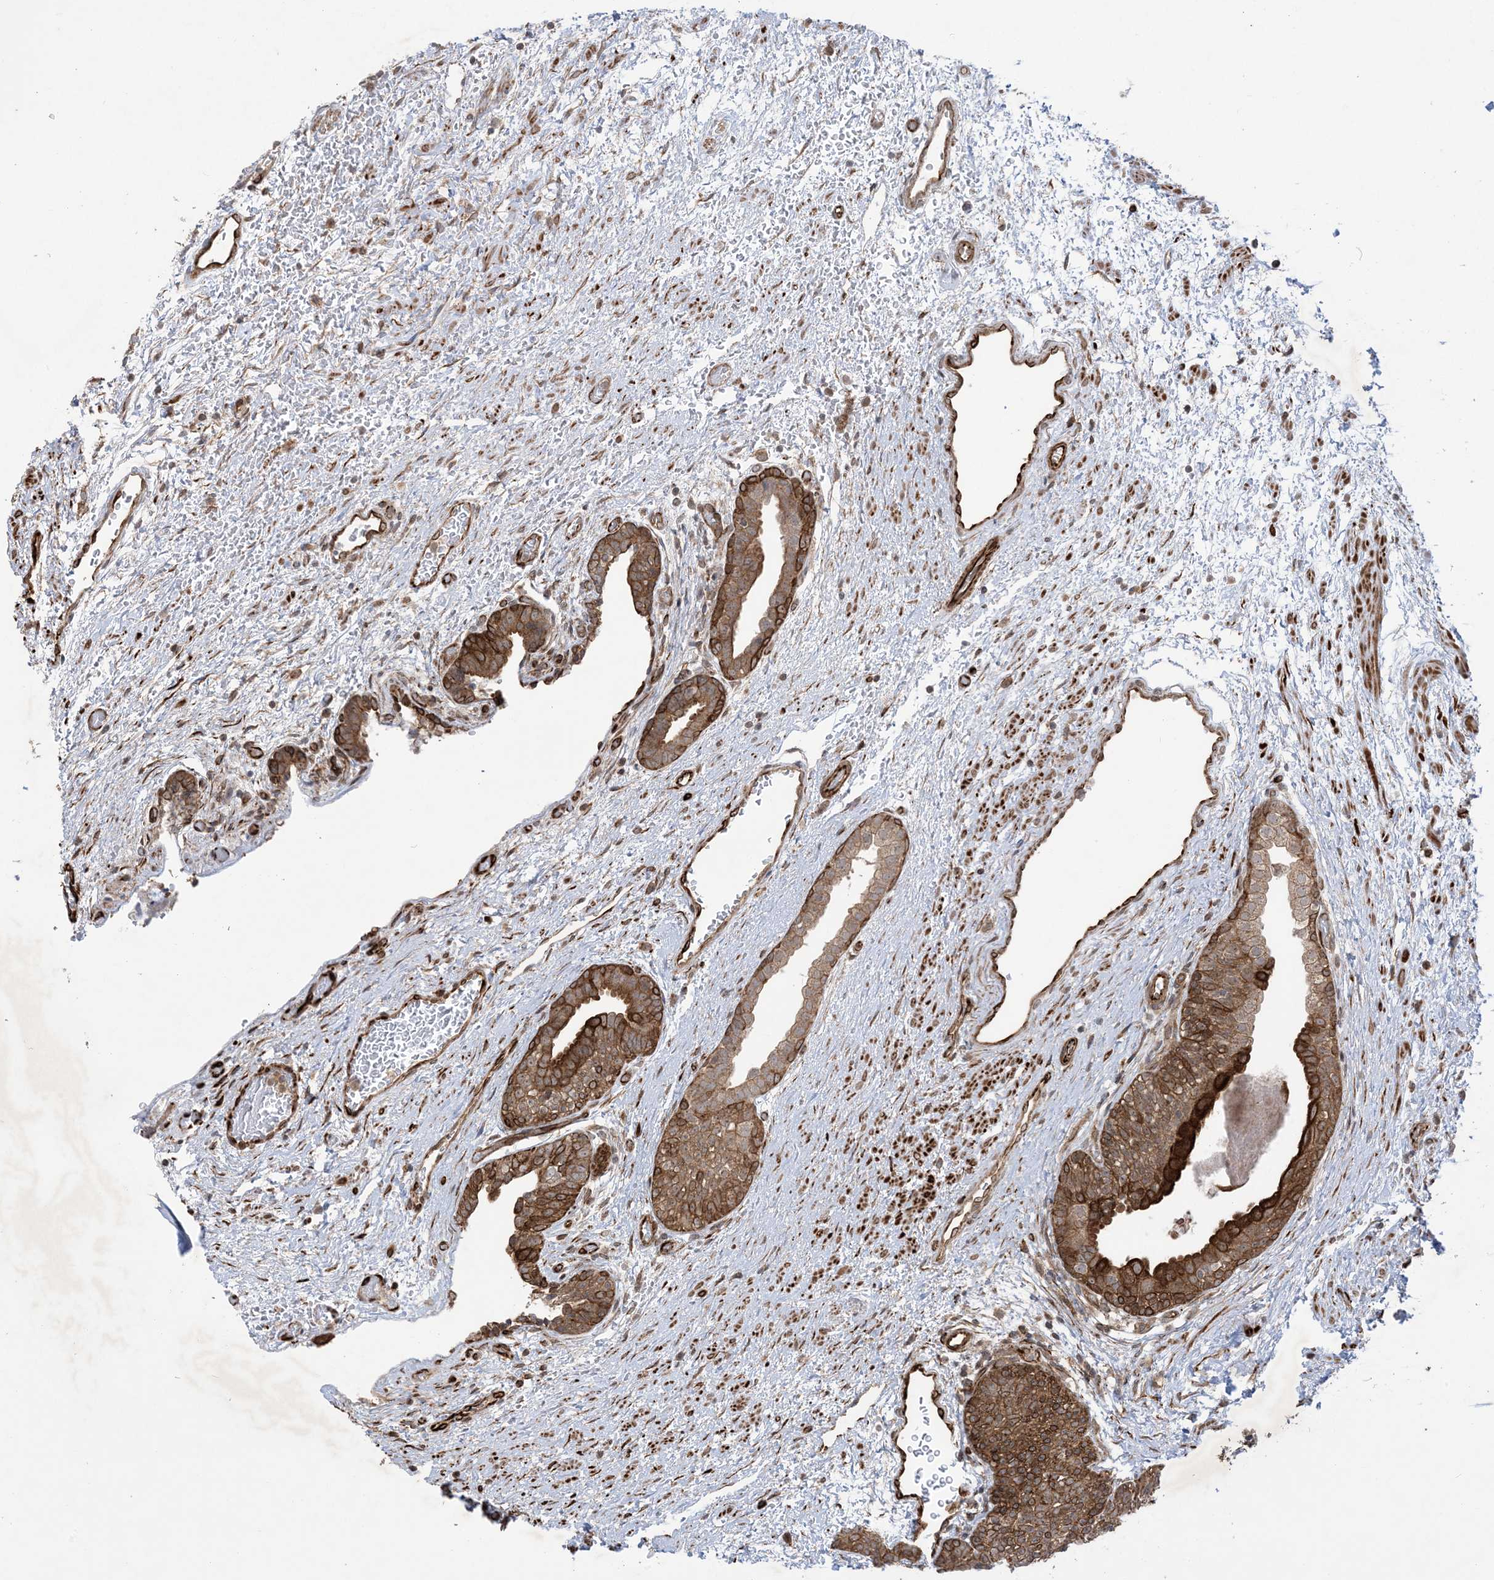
{"staining": {"intensity": "strong", "quantity": "25%-75%", "location": "cytoplasmic/membranous"}, "tissue": "prostate", "cell_type": "Glandular cells", "image_type": "normal", "snomed": [{"axis": "morphology", "description": "Normal tissue, NOS"}, {"axis": "topography", "description": "Prostate"}], "caption": "Immunohistochemistry (IHC) (DAB (3,3'-diaminobenzidine)) staining of benign prostate shows strong cytoplasmic/membranous protein staining in approximately 25%-75% of glandular cells. (IHC, brightfield microscopy, high magnification).", "gene": "SOGA3", "patient": {"sex": "male", "age": 48}}